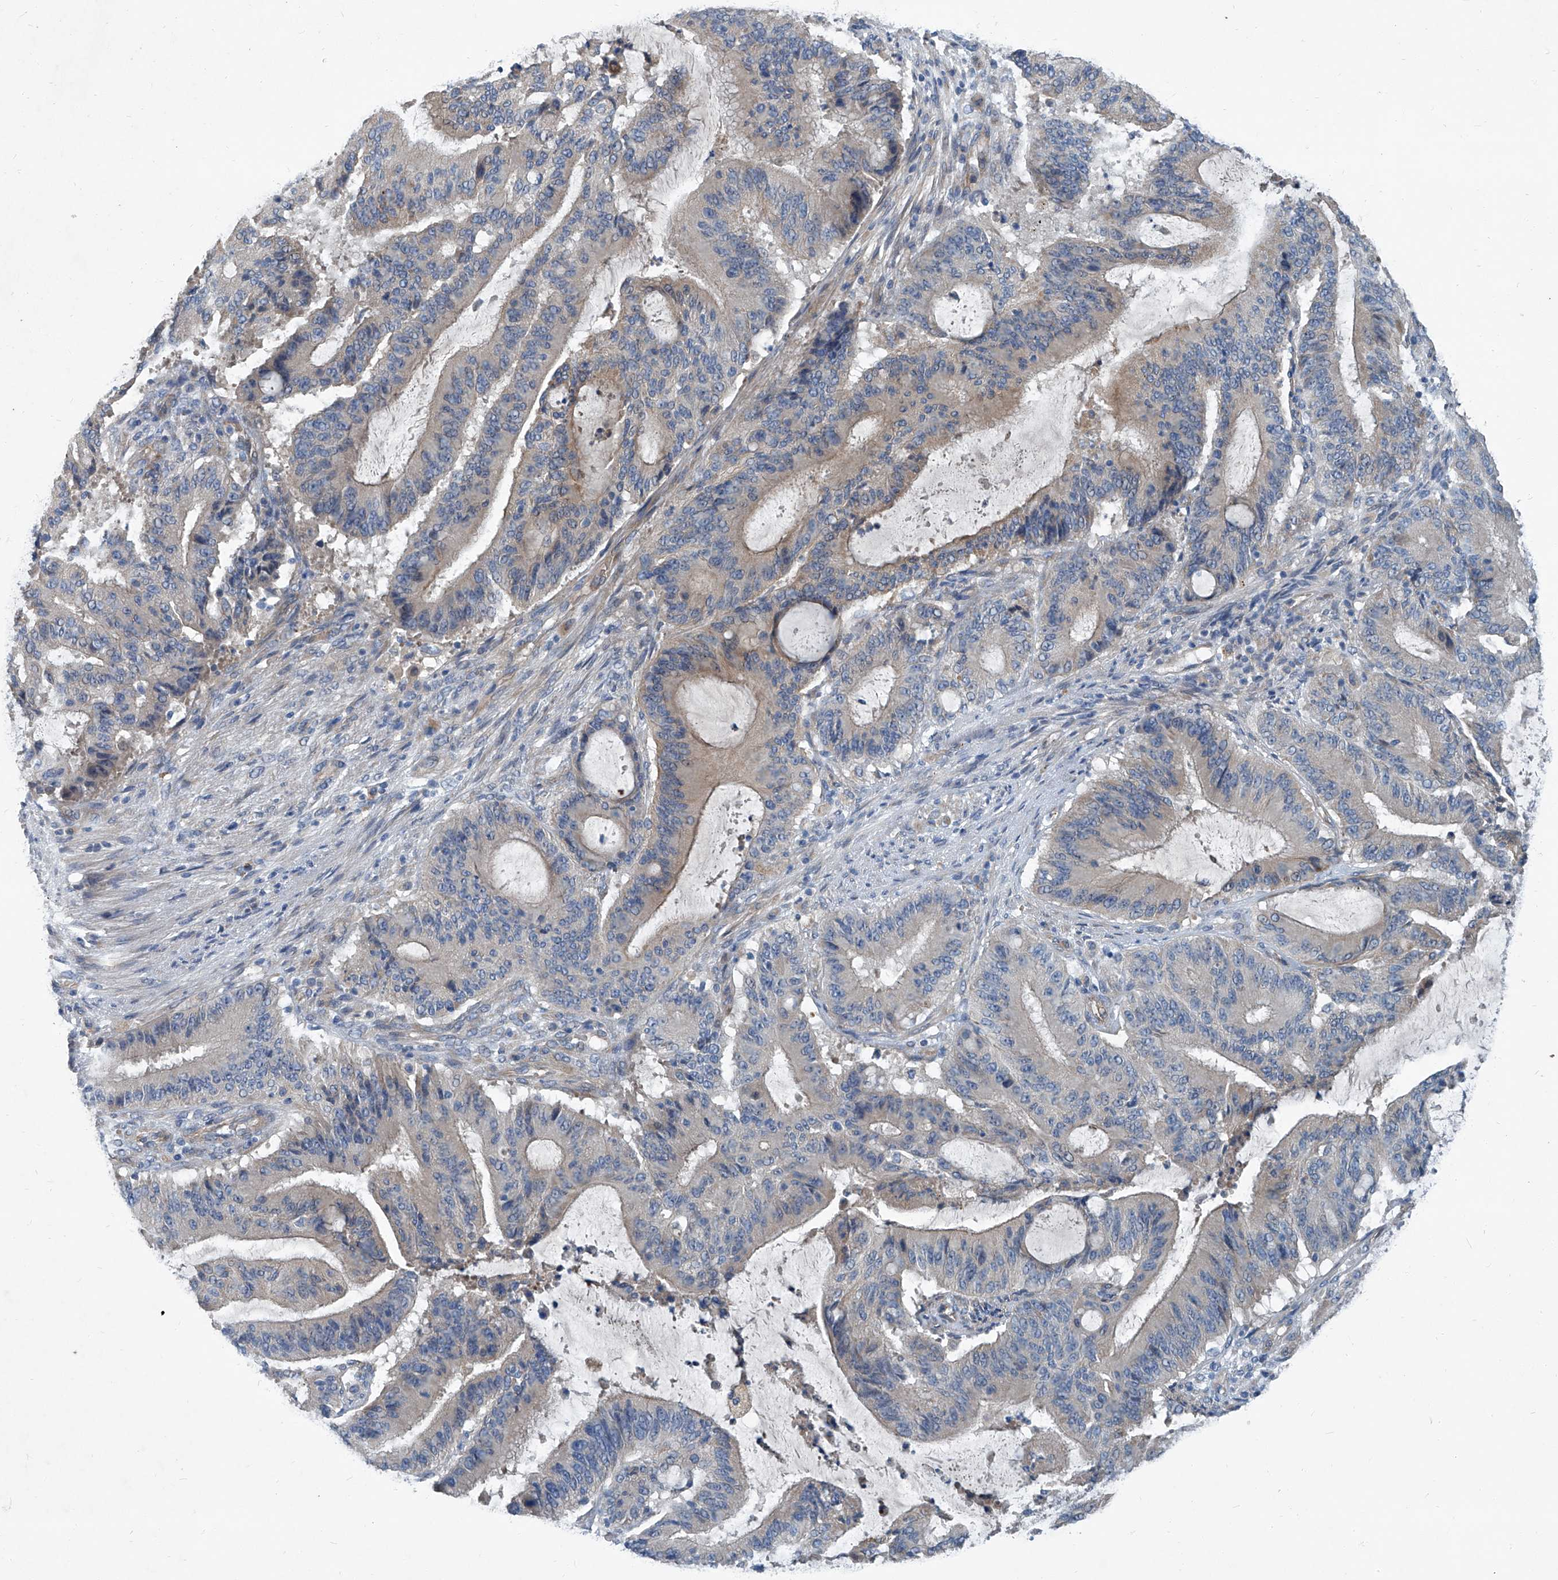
{"staining": {"intensity": "weak", "quantity": "25%-75%", "location": "cytoplasmic/membranous"}, "tissue": "liver cancer", "cell_type": "Tumor cells", "image_type": "cancer", "snomed": [{"axis": "morphology", "description": "Normal tissue, NOS"}, {"axis": "morphology", "description": "Cholangiocarcinoma"}, {"axis": "topography", "description": "Liver"}, {"axis": "topography", "description": "Peripheral nerve tissue"}], "caption": "Brown immunohistochemical staining in cholangiocarcinoma (liver) reveals weak cytoplasmic/membranous expression in approximately 25%-75% of tumor cells.", "gene": "SLC26A11", "patient": {"sex": "female", "age": 73}}